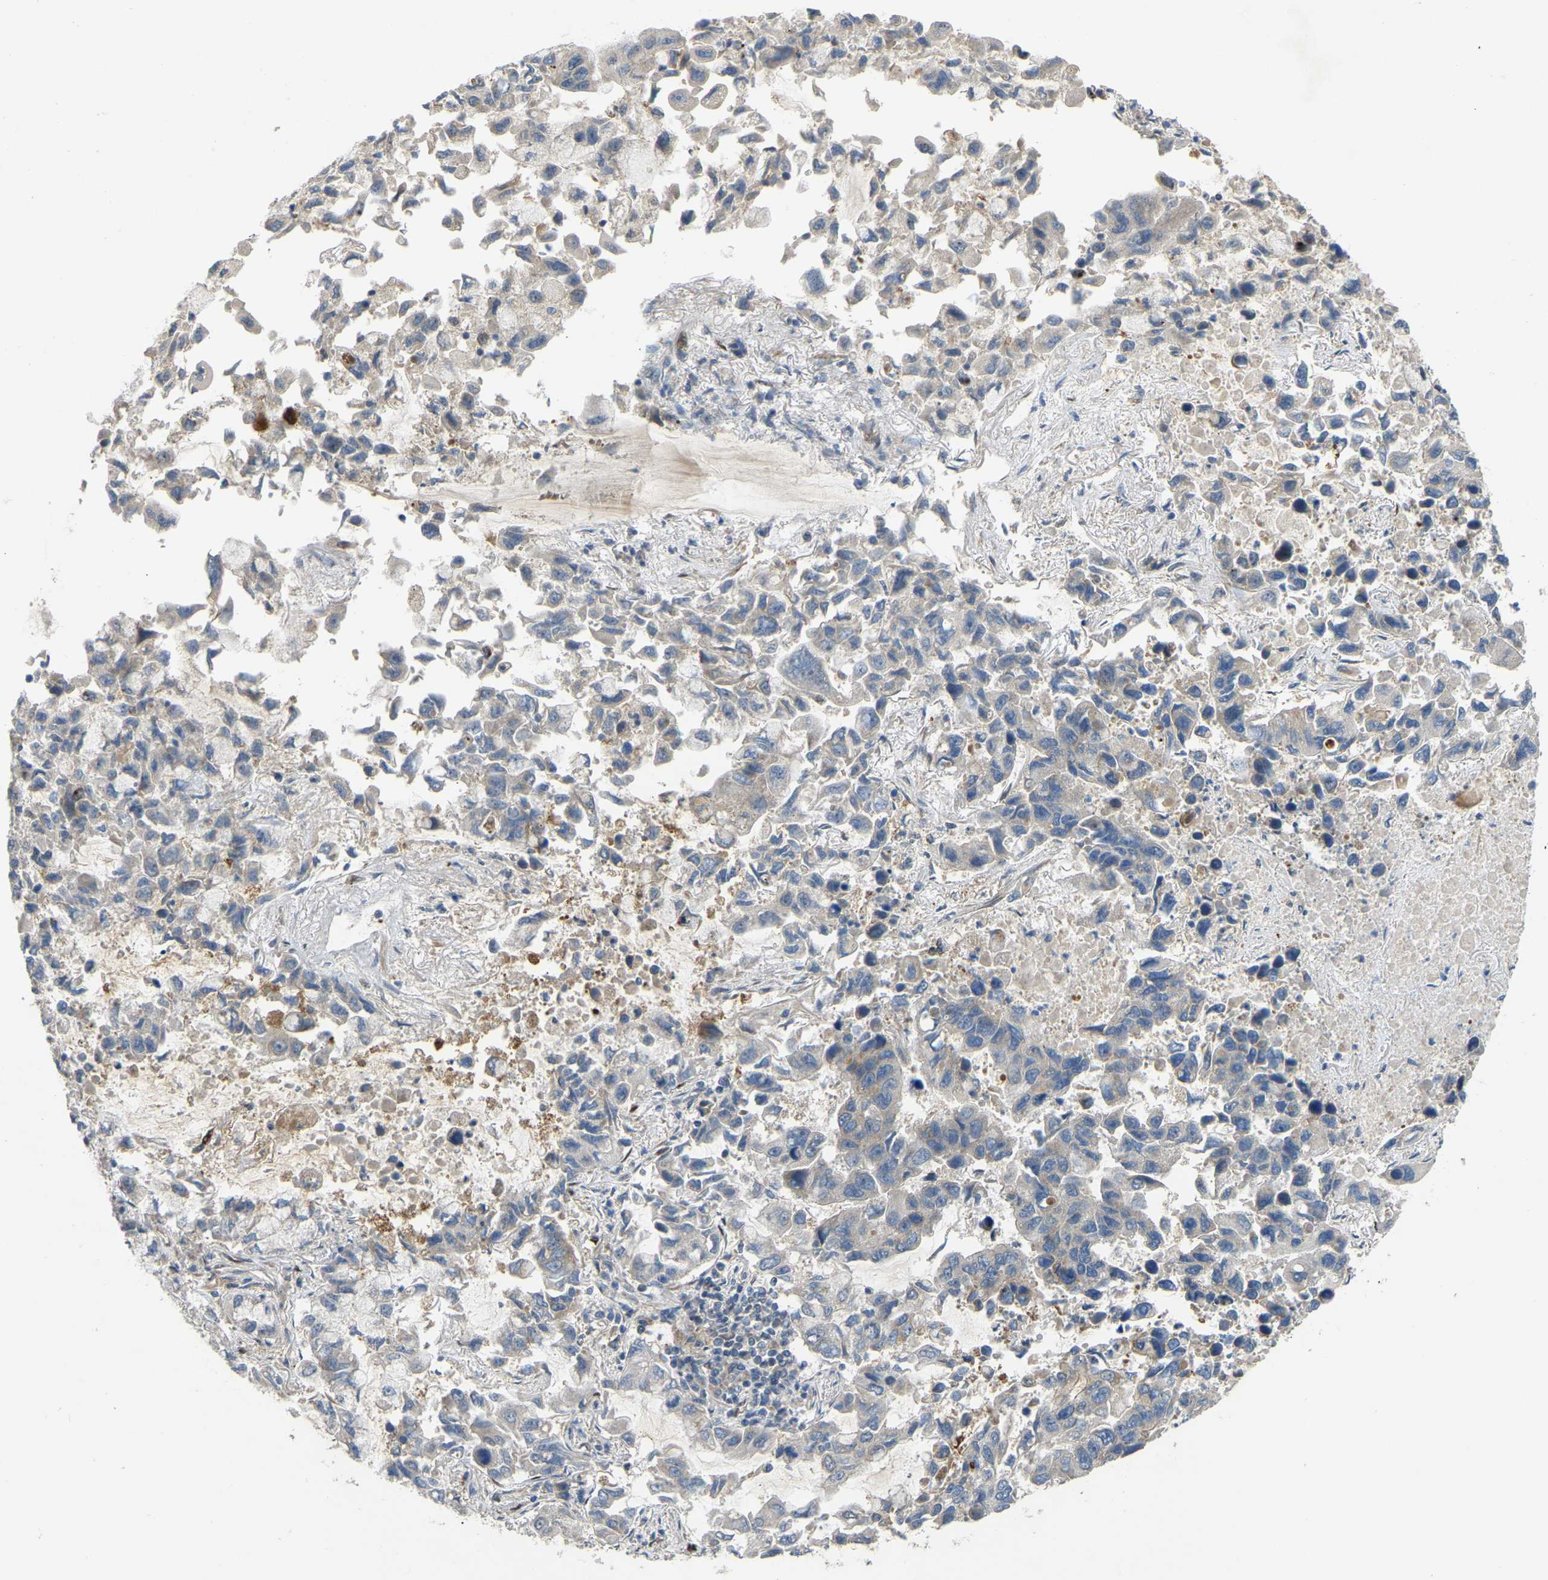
{"staining": {"intensity": "weak", "quantity": "<25%", "location": "cytoplasmic/membranous"}, "tissue": "lung cancer", "cell_type": "Tumor cells", "image_type": "cancer", "snomed": [{"axis": "morphology", "description": "Adenocarcinoma, NOS"}, {"axis": "topography", "description": "Lung"}], "caption": "Lung adenocarcinoma was stained to show a protein in brown. There is no significant staining in tumor cells.", "gene": "C21orf91", "patient": {"sex": "male", "age": 64}}